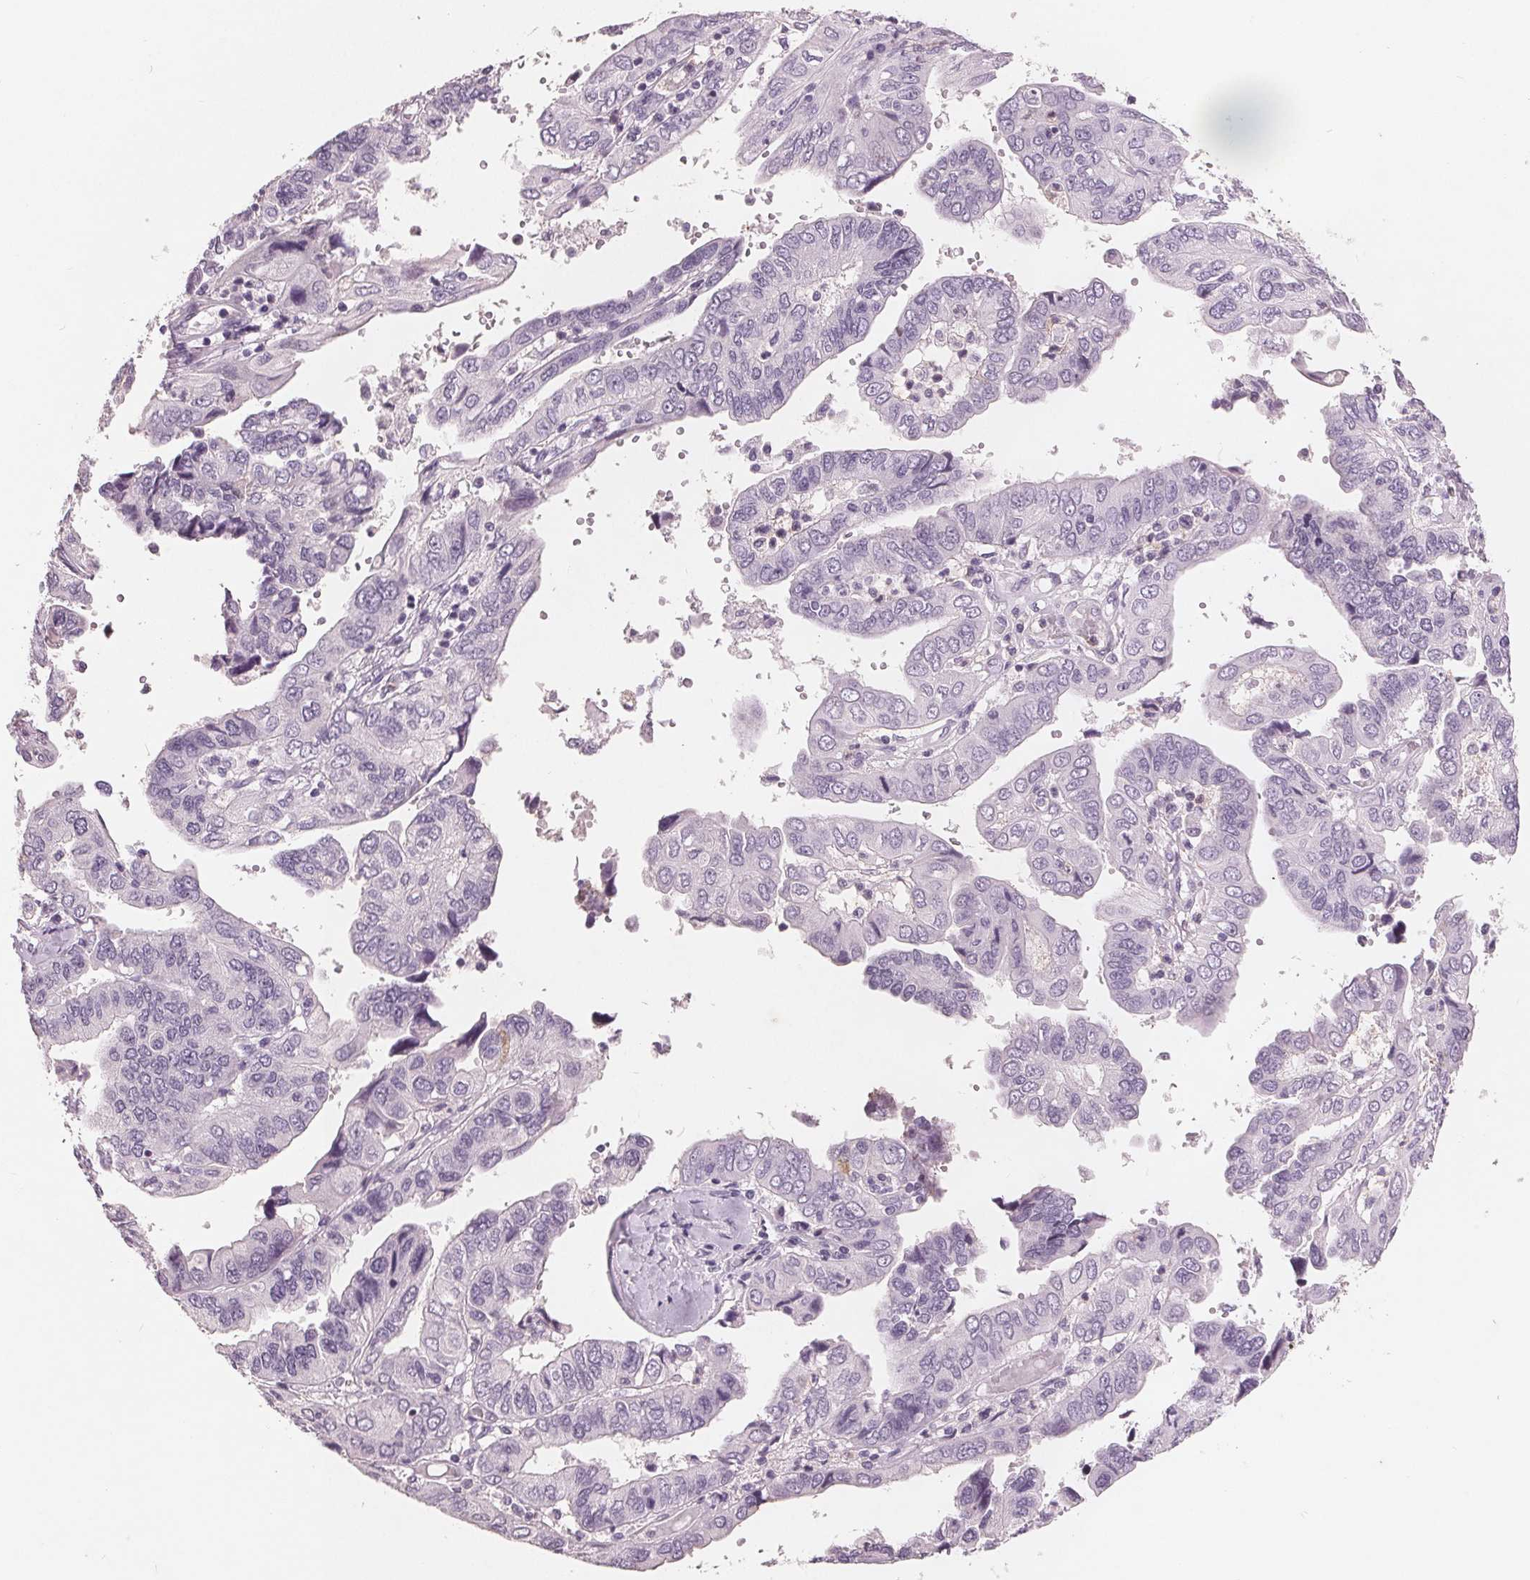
{"staining": {"intensity": "negative", "quantity": "none", "location": "none"}, "tissue": "ovarian cancer", "cell_type": "Tumor cells", "image_type": "cancer", "snomed": [{"axis": "morphology", "description": "Cystadenocarcinoma, serous, NOS"}, {"axis": "topography", "description": "Ovary"}], "caption": "The photomicrograph exhibits no significant staining in tumor cells of ovarian serous cystadenocarcinoma. Brightfield microscopy of immunohistochemistry (IHC) stained with DAB (brown) and hematoxylin (blue), captured at high magnification.", "gene": "PTPN14", "patient": {"sex": "female", "age": 79}}